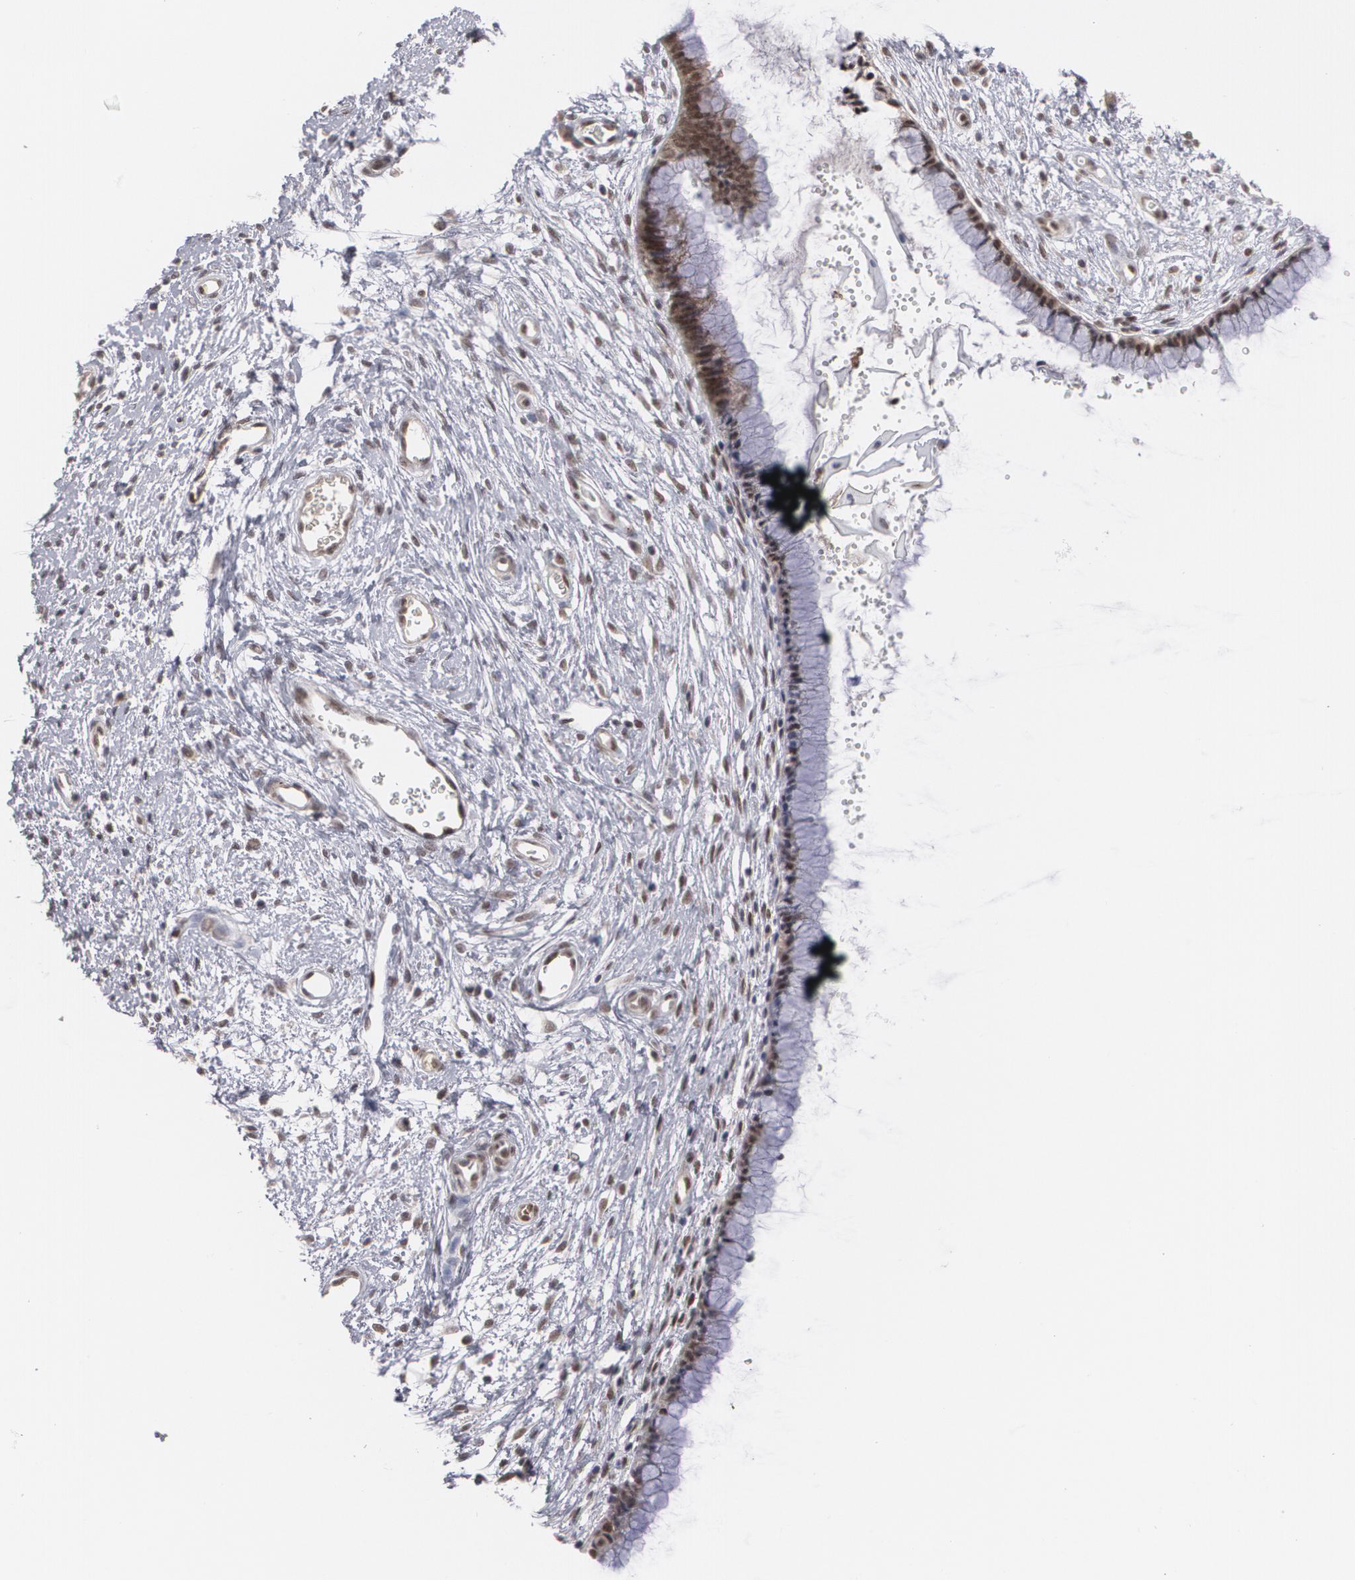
{"staining": {"intensity": "strong", "quantity": ">75%", "location": "nuclear"}, "tissue": "cervix", "cell_type": "Glandular cells", "image_type": "normal", "snomed": [{"axis": "morphology", "description": "Normal tissue, NOS"}, {"axis": "topography", "description": "Cervix"}], "caption": "DAB (3,3'-diaminobenzidine) immunohistochemical staining of benign human cervix reveals strong nuclear protein staining in about >75% of glandular cells. (DAB IHC, brown staining for protein, blue staining for nuclei).", "gene": "INTS6L", "patient": {"sex": "female", "age": 55}}